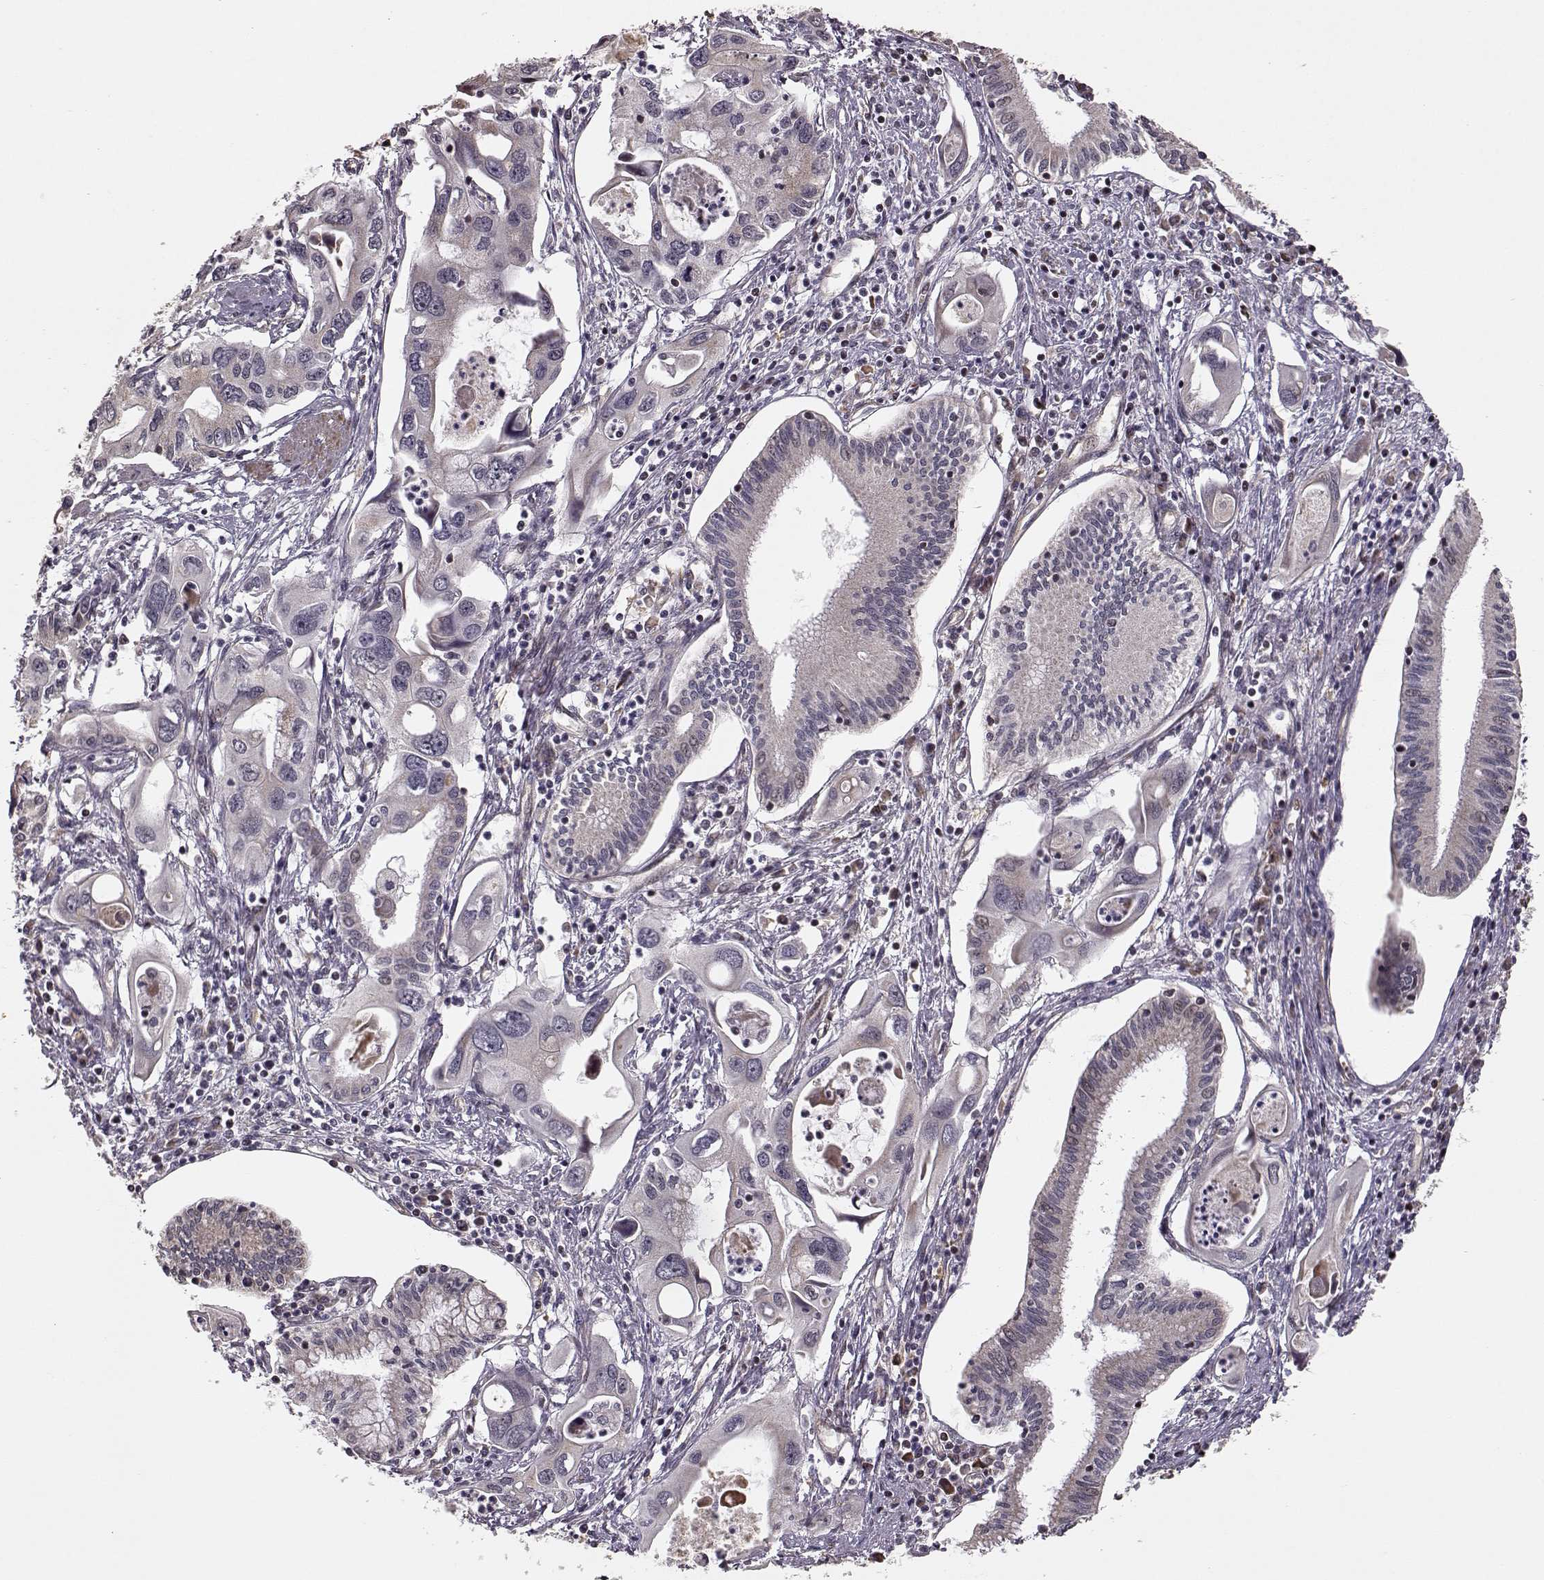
{"staining": {"intensity": "negative", "quantity": "none", "location": "none"}, "tissue": "pancreatic cancer", "cell_type": "Tumor cells", "image_type": "cancer", "snomed": [{"axis": "morphology", "description": "Adenocarcinoma, NOS"}, {"axis": "topography", "description": "Pancreas"}], "caption": "There is no significant positivity in tumor cells of pancreatic cancer (adenocarcinoma).", "gene": "BACH2", "patient": {"sex": "male", "age": 60}}